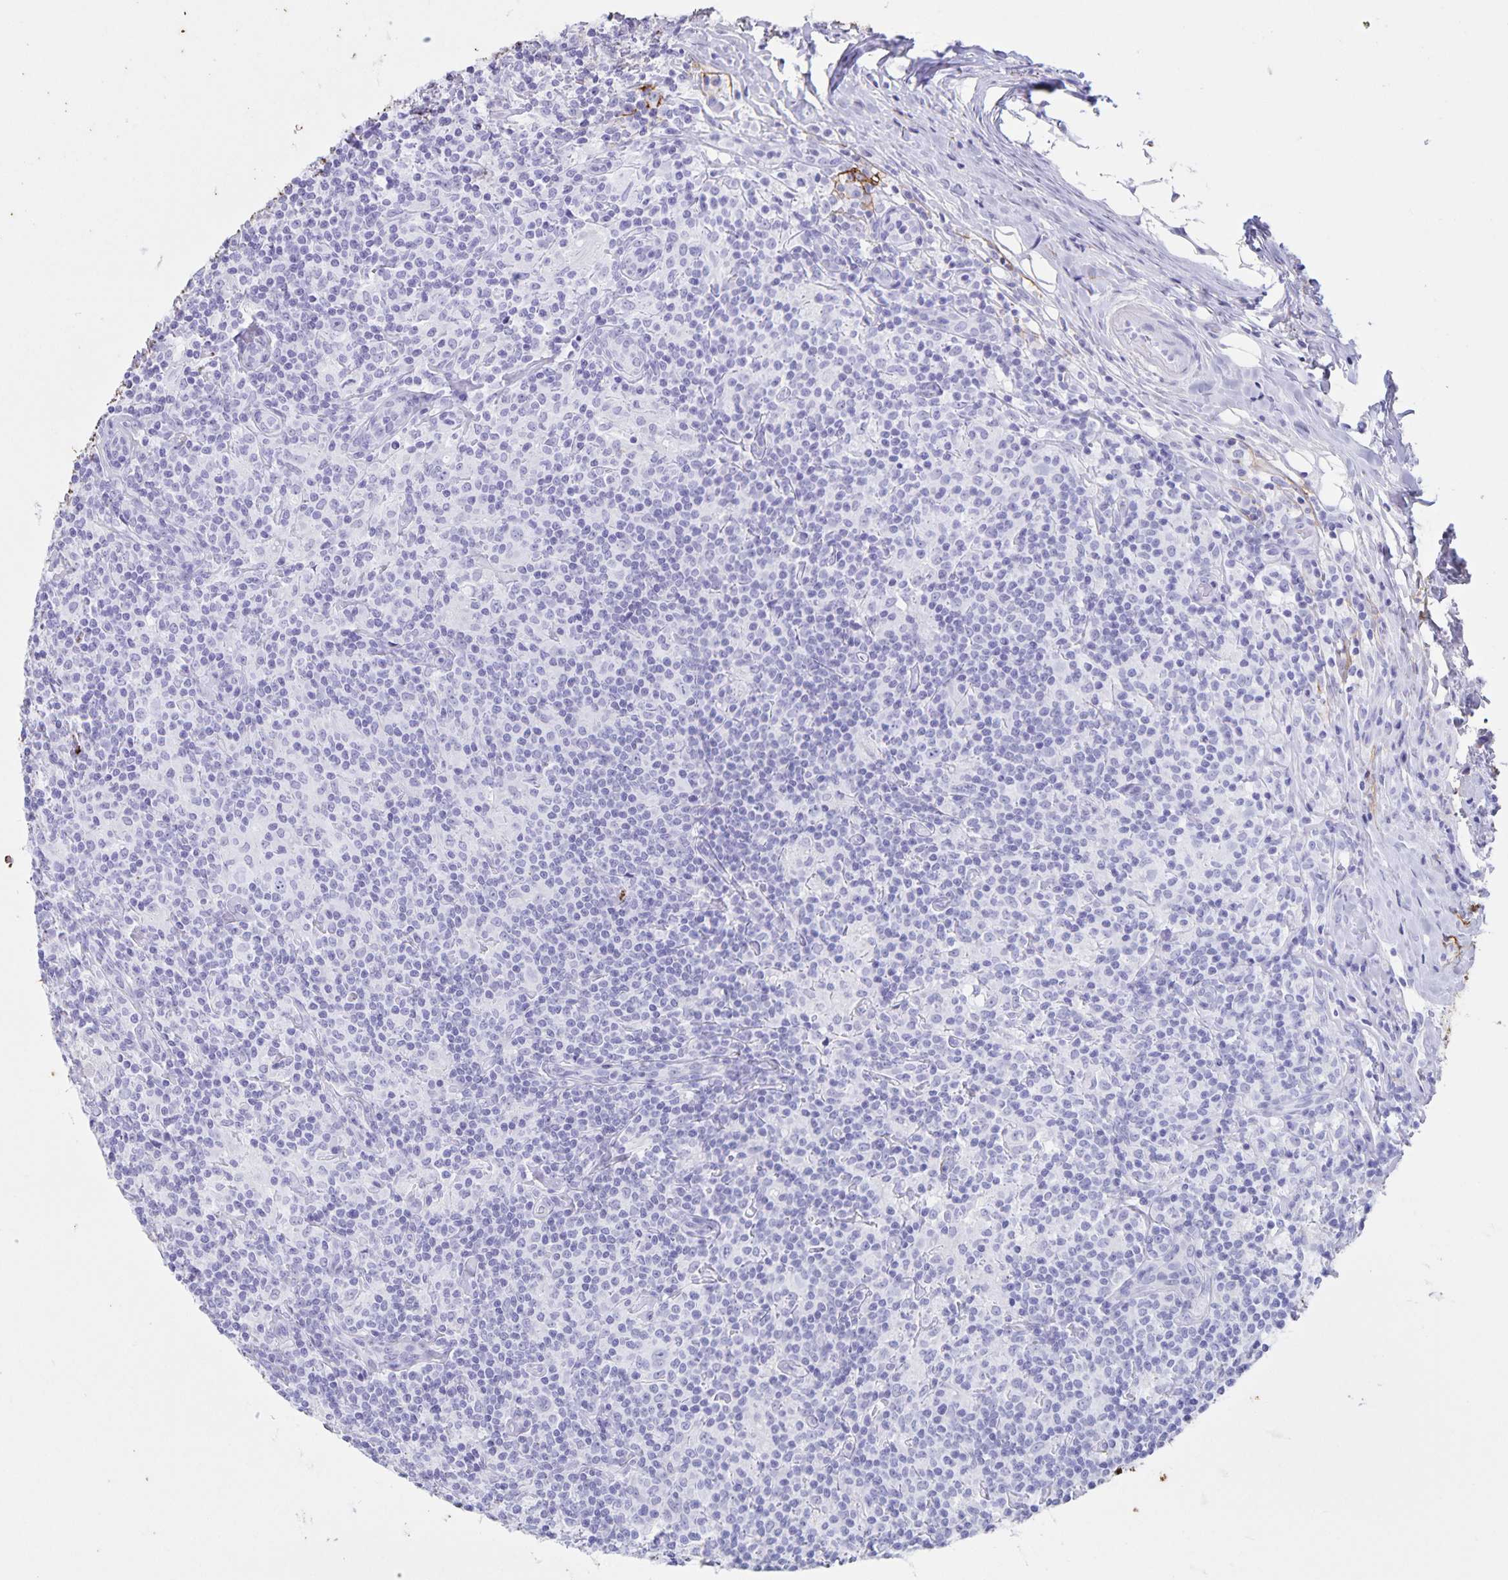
{"staining": {"intensity": "negative", "quantity": "none", "location": "none"}, "tissue": "lymphoma", "cell_type": "Tumor cells", "image_type": "cancer", "snomed": [{"axis": "morphology", "description": "Hodgkin's disease, NOS"}, {"axis": "morphology", "description": "Hodgkin's lymphoma, nodular sclerosis"}, {"axis": "topography", "description": "Lymph node"}], "caption": "Tumor cells are negative for protein expression in human lymphoma.", "gene": "AQP4", "patient": {"sex": "female", "age": 10}}